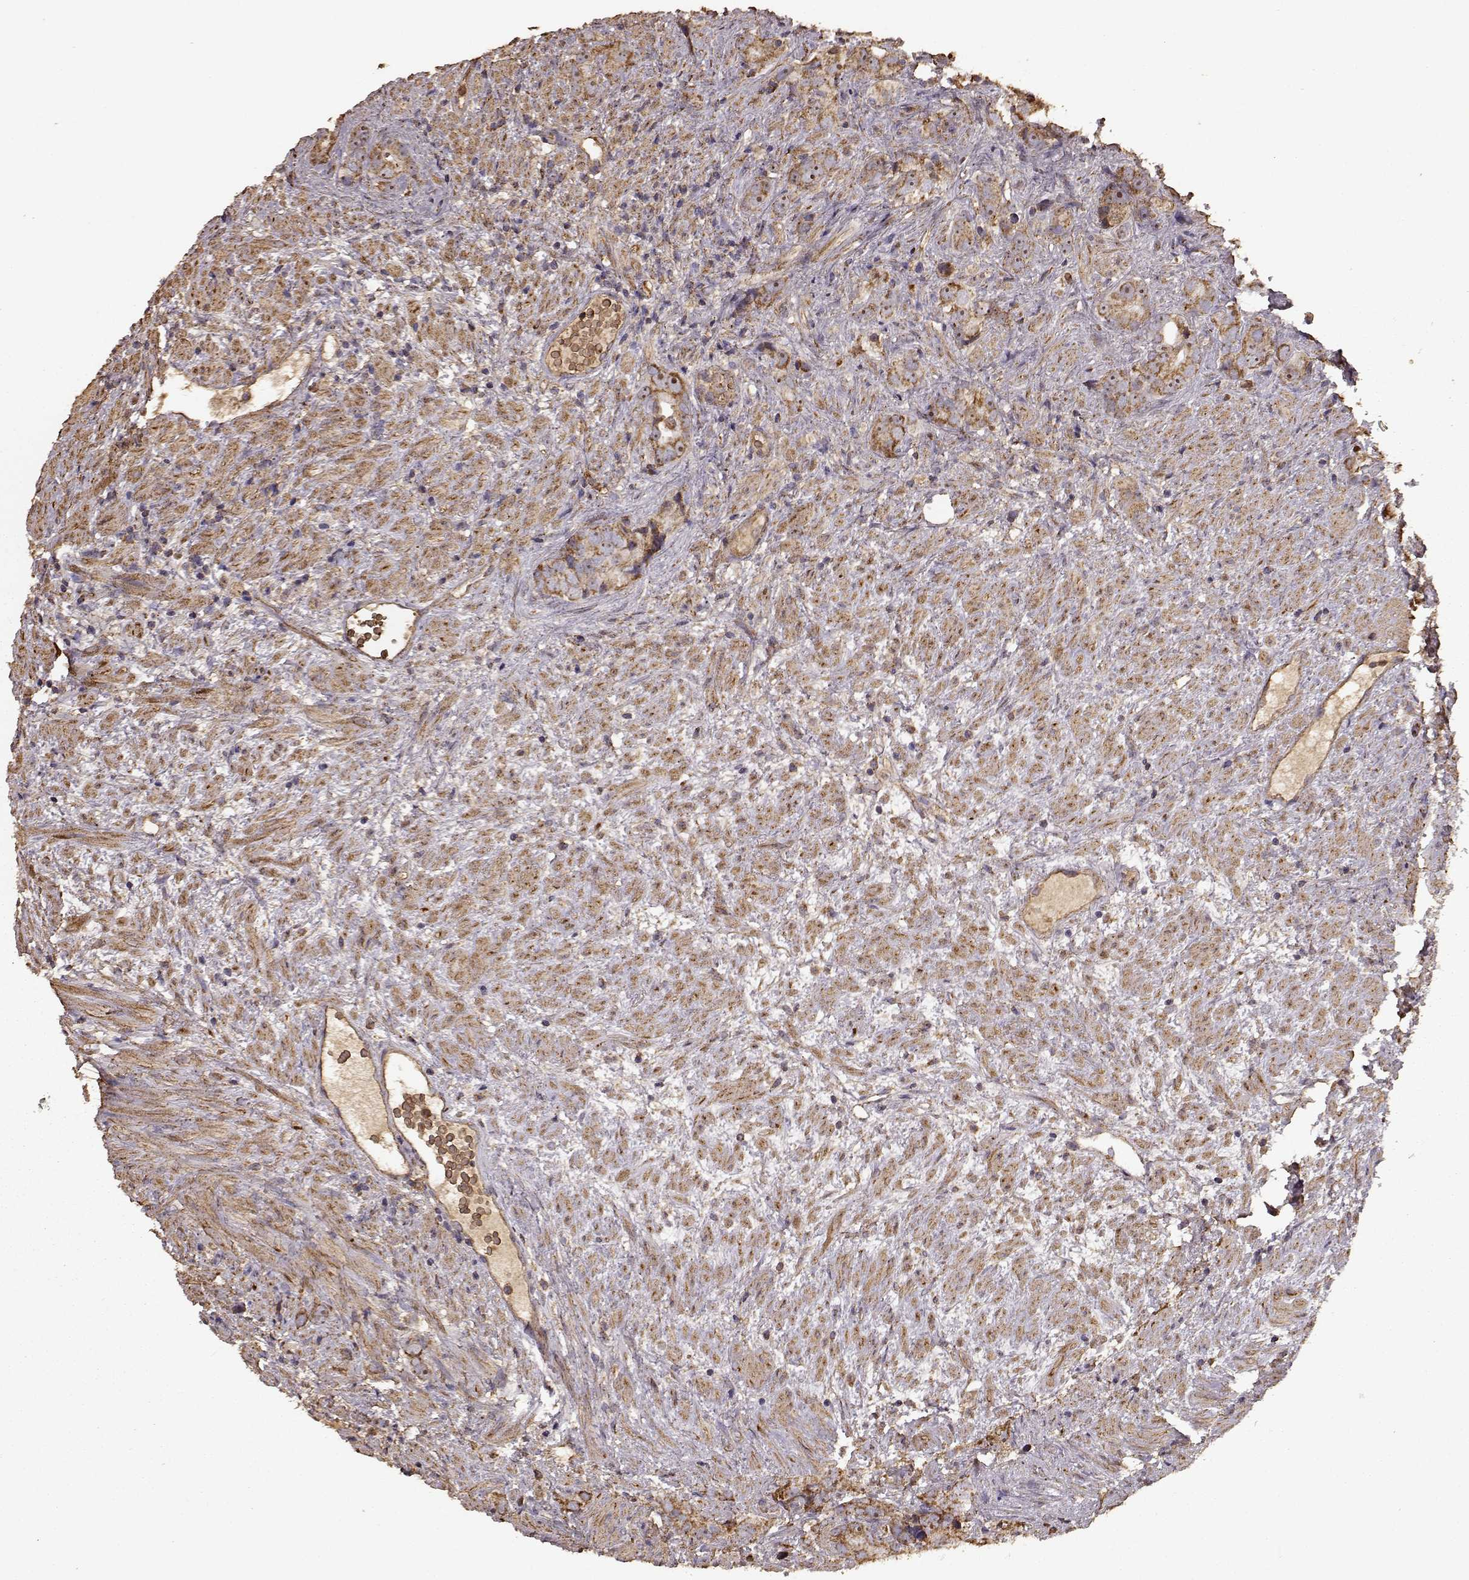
{"staining": {"intensity": "strong", "quantity": ">75%", "location": "cytoplasmic/membranous,nuclear"}, "tissue": "prostate cancer", "cell_type": "Tumor cells", "image_type": "cancer", "snomed": [{"axis": "morphology", "description": "Adenocarcinoma, High grade"}, {"axis": "topography", "description": "Prostate"}], "caption": "Human prostate cancer stained for a protein (brown) demonstrates strong cytoplasmic/membranous and nuclear positive staining in about >75% of tumor cells.", "gene": "PTGES2", "patient": {"sex": "male", "age": 90}}